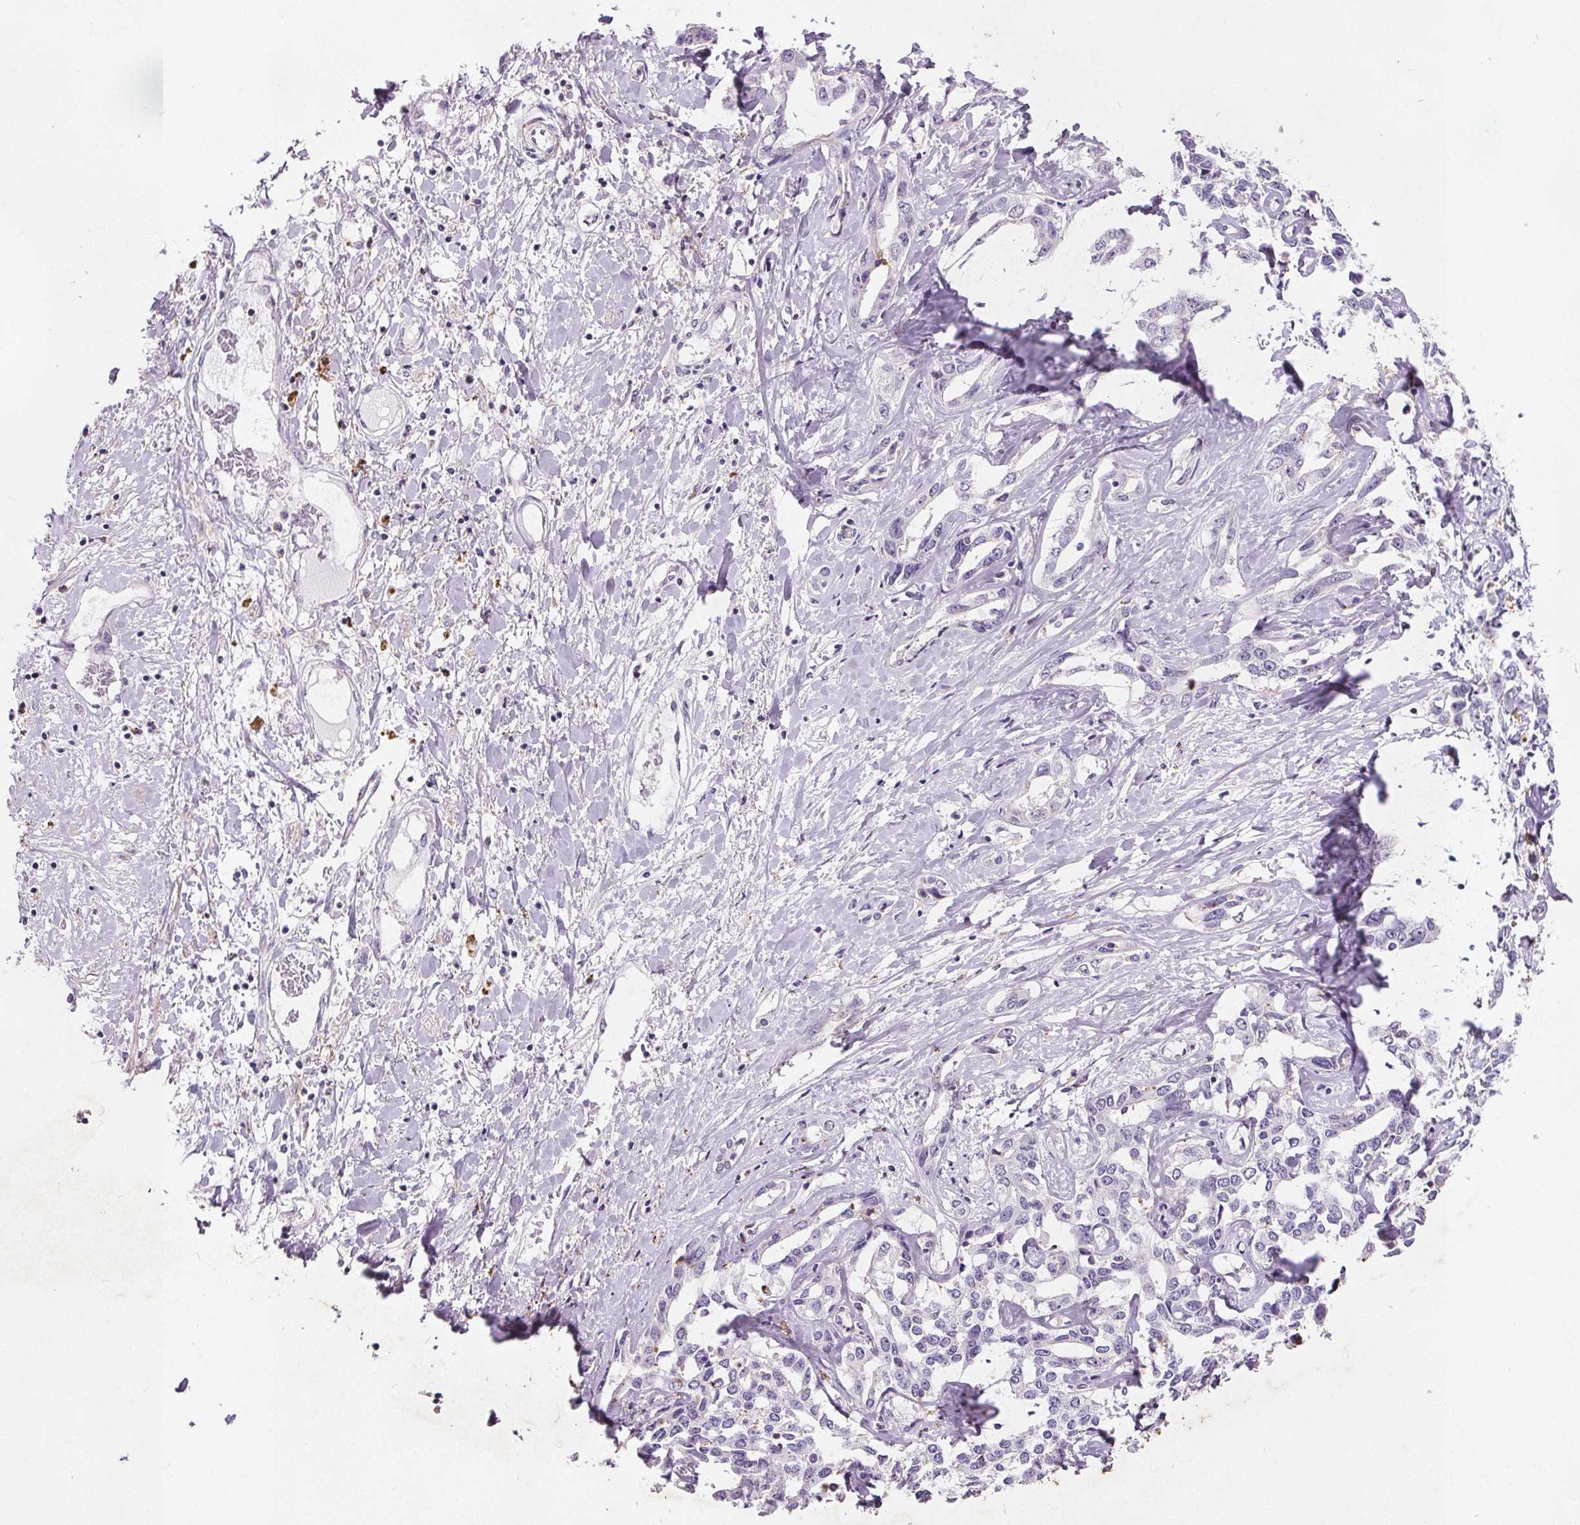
{"staining": {"intensity": "negative", "quantity": "none", "location": "none"}, "tissue": "liver cancer", "cell_type": "Tumor cells", "image_type": "cancer", "snomed": [{"axis": "morphology", "description": "Cholangiocarcinoma"}, {"axis": "topography", "description": "Liver"}], "caption": "There is no significant expression in tumor cells of liver cholangiocarcinoma.", "gene": "C19orf84", "patient": {"sex": "male", "age": 59}}